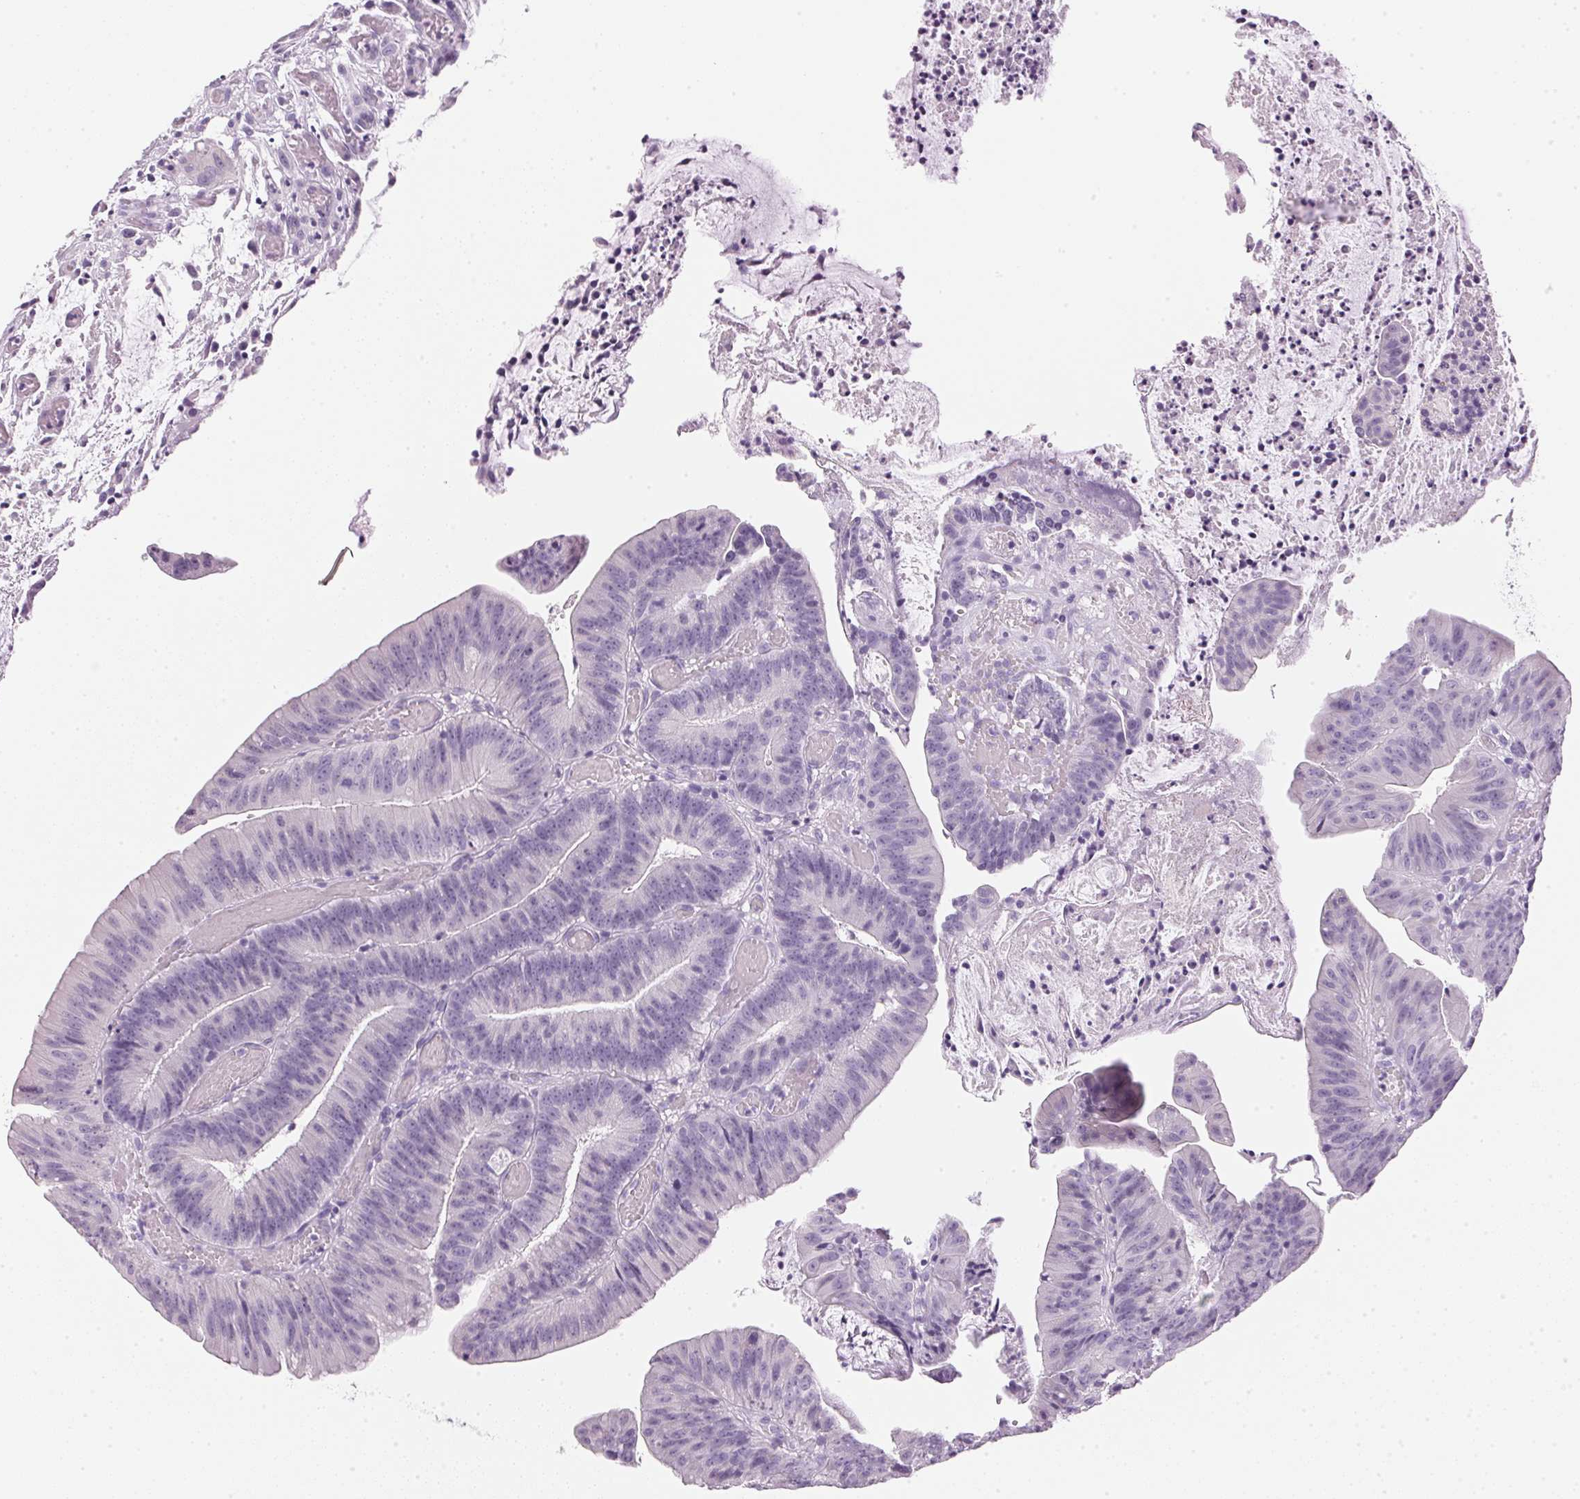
{"staining": {"intensity": "negative", "quantity": "none", "location": "none"}, "tissue": "colorectal cancer", "cell_type": "Tumor cells", "image_type": "cancer", "snomed": [{"axis": "morphology", "description": "Adenocarcinoma, NOS"}, {"axis": "topography", "description": "Colon"}], "caption": "This is an IHC image of colorectal cancer. There is no staining in tumor cells.", "gene": "IGFBP1", "patient": {"sex": "female", "age": 78}}